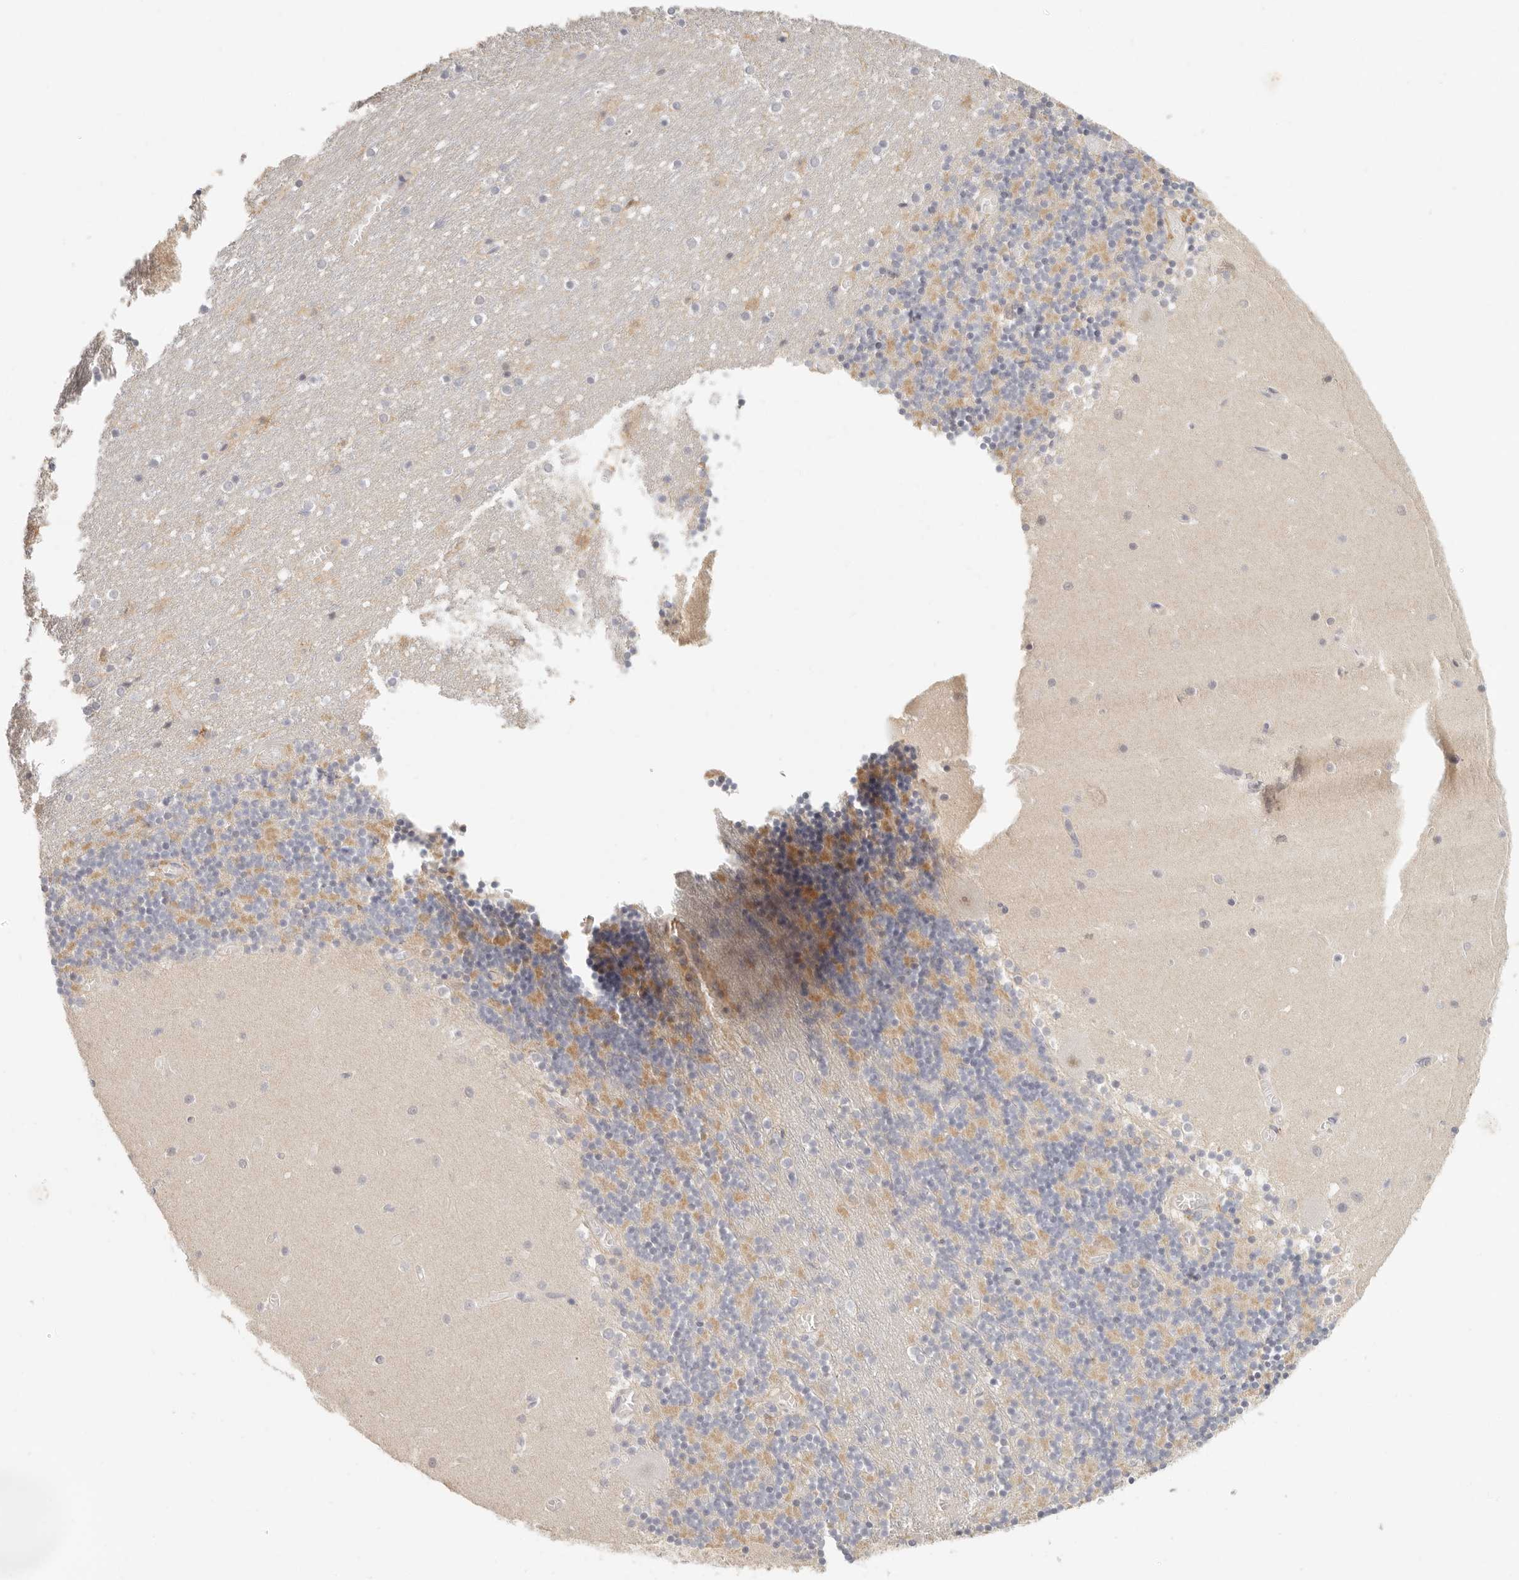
{"staining": {"intensity": "moderate", "quantity": "<25%", "location": "cytoplasmic/membranous"}, "tissue": "cerebellum", "cell_type": "Cells in granular layer", "image_type": "normal", "snomed": [{"axis": "morphology", "description": "Normal tissue, NOS"}, {"axis": "topography", "description": "Cerebellum"}], "caption": "Human cerebellum stained with a protein marker shows moderate staining in cells in granular layer.", "gene": "ANXA9", "patient": {"sex": "female", "age": 28}}